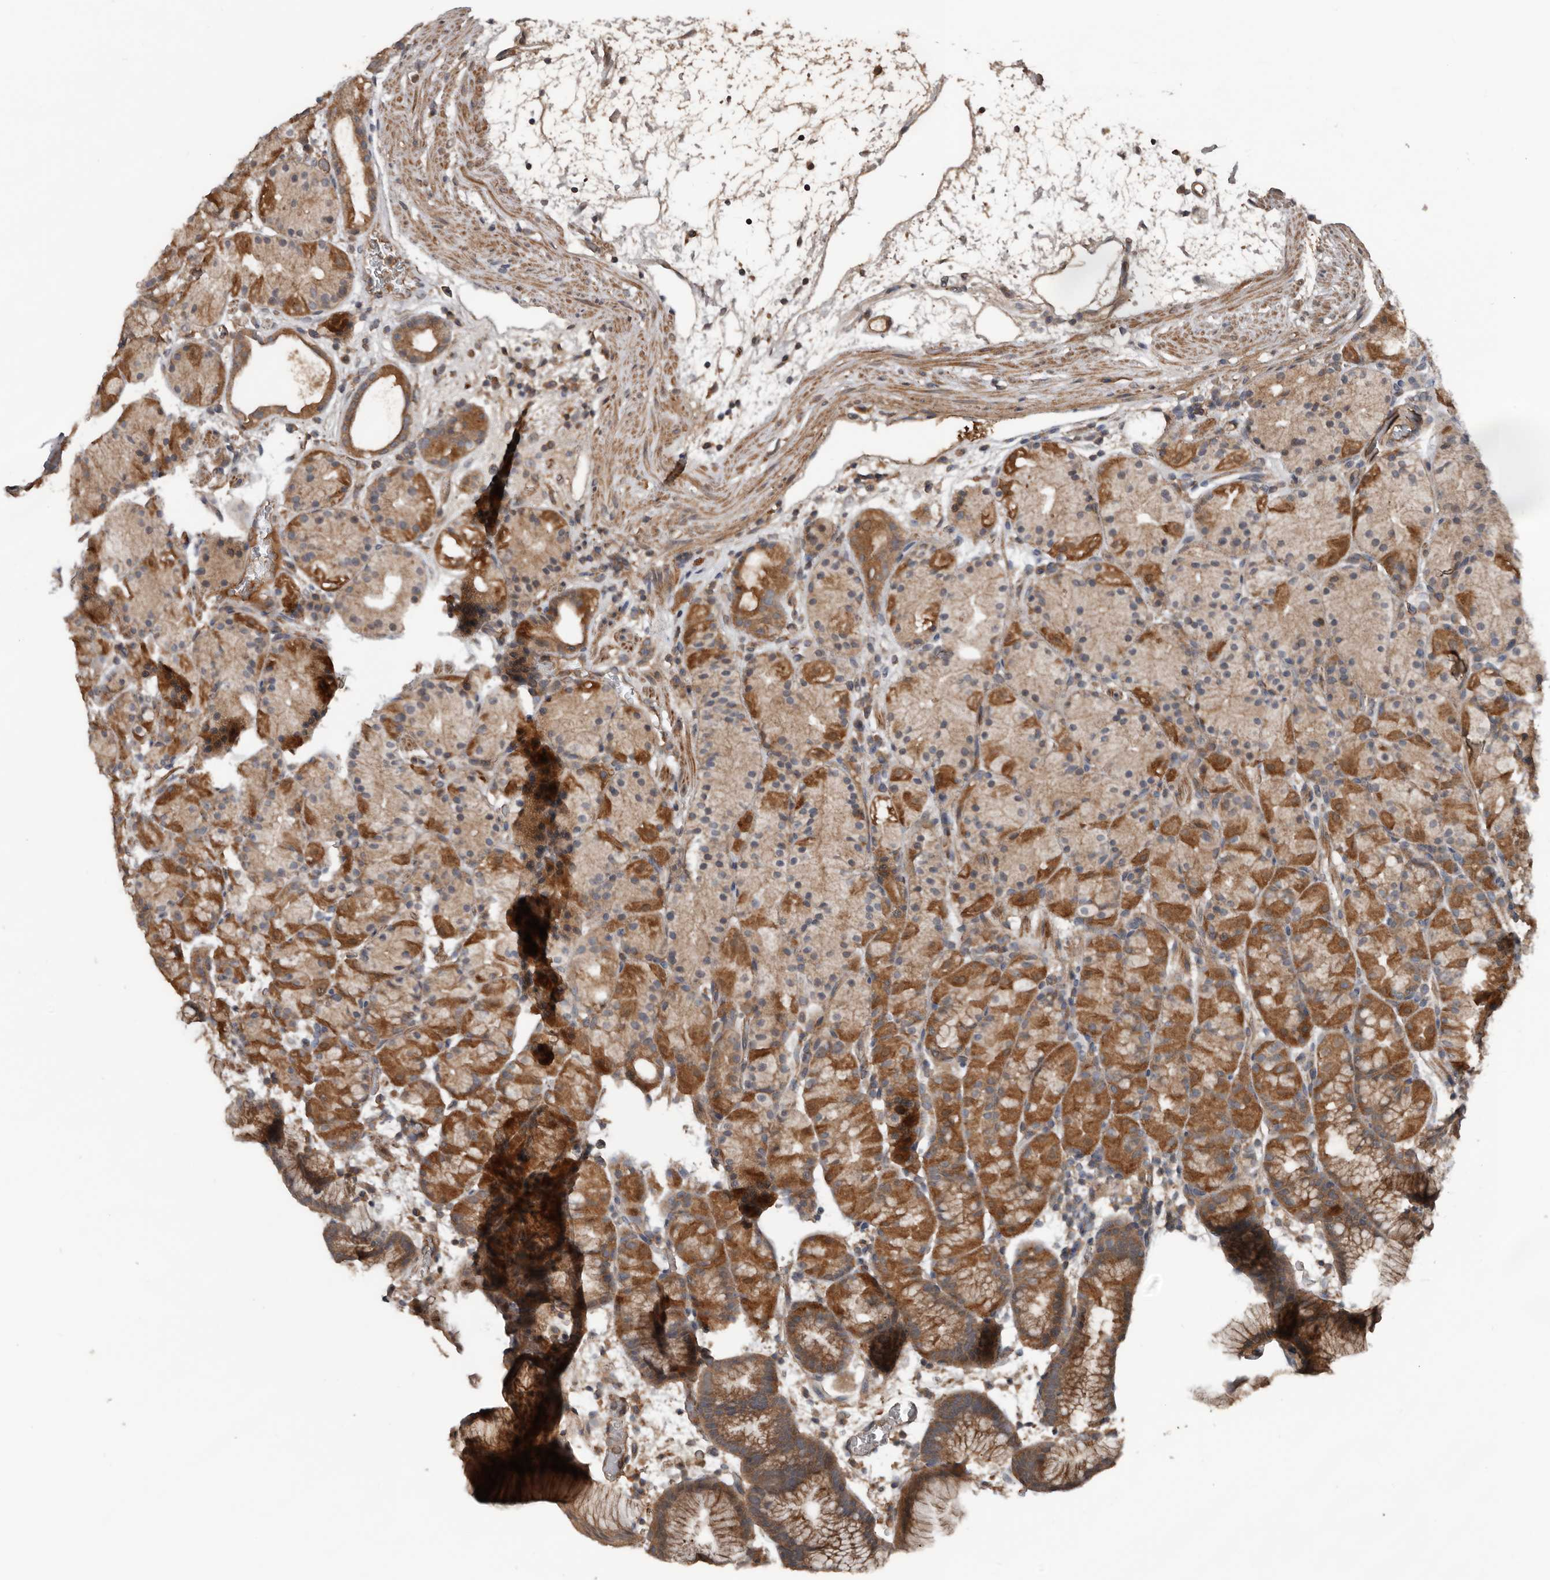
{"staining": {"intensity": "moderate", "quantity": ">75%", "location": "cytoplasmic/membranous"}, "tissue": "stomach", "cell_type": "Glandular cells", "image_type": "normal", "snomed": [{"axis": "morphology", "description": "Normal tissue, NOS"}, {"axis": "topography", "description": "Stomach, upper"}], "caption": "This photomicrograph demonstrates IHC staining of normal stomach, with medium moderate cytoplasmic/membranous expression in approximately >75% of glandular cells.", "gene": "DNAJB4", "patient": {"sex": "male", "age": 48}}